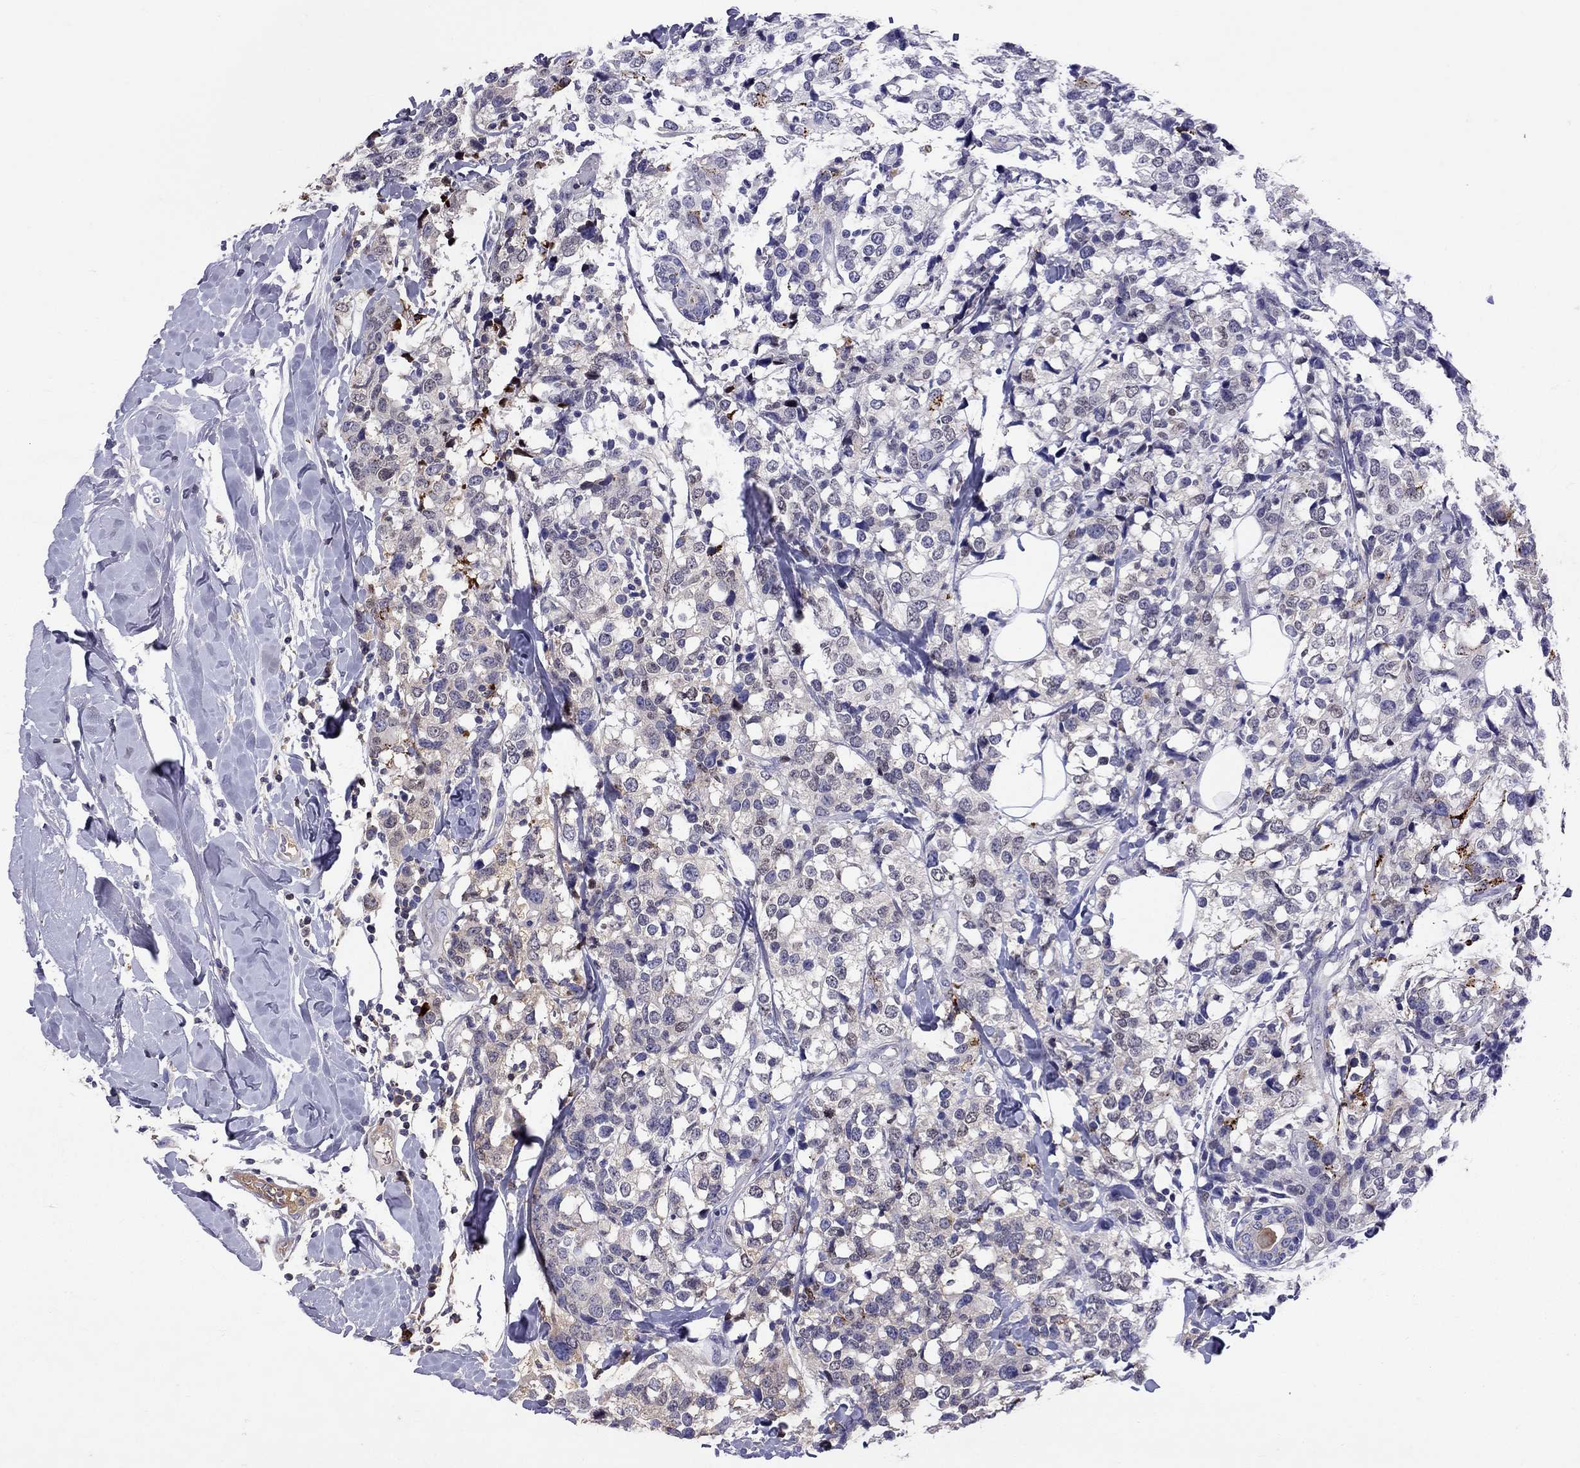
{"staining": {"intensity": "weak", "quantity": "<25%", "location": "cytoplasmic/membranous"}, "tissue": "breast cancer", "cell_type": "Tumor cells", "image_type": "cancer", "snomed": [{"axis": "morphology", "description": "Lobular carcinoma"}, {"axis": "topography", "description": "Breast"}], "caption": "An image of lobular carcinoma (breast) stained for a protein exhibits no brown staining in tumor cells.", "gene": "SERPINA3", "patient": {"sex": "female", "age": 59}}